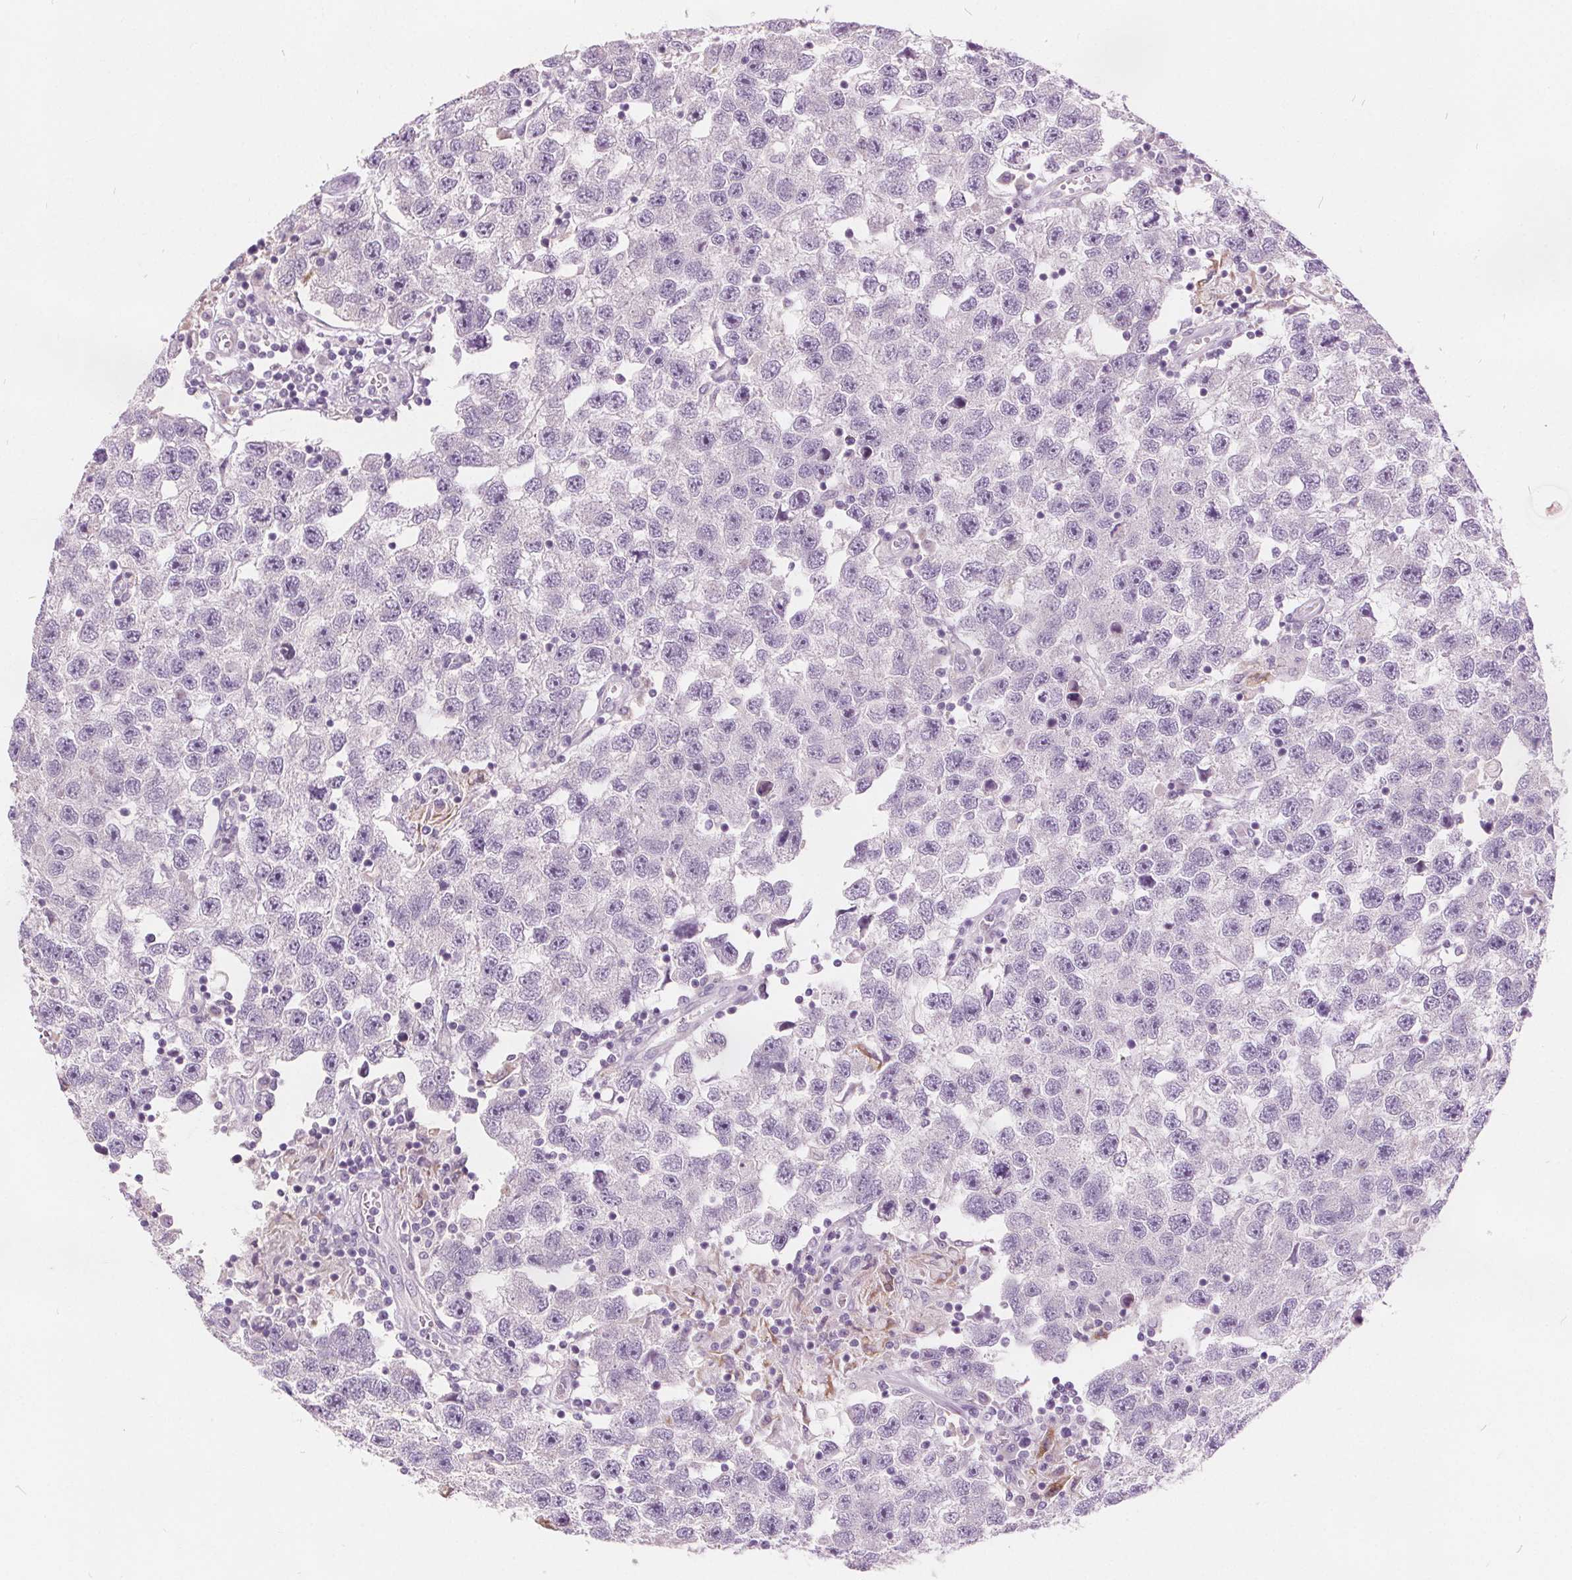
{"staining": {"intensity": "negative", "quantity": "none", "location": "none"}, "tissue": "testis cancer", "cell_type": "Tumor cells", "image_type": "cancer", "snomed": [{"axis": "morphology", "description": "Seminoma, NOS"}, {"axis": "topography", "description": "Testis"}], "caption": "An IHC image of testis cancer (seminoma) is shown. There is no staining in tumor cells of testis cancer (seminoma).", "gene": "ACOX2", "patient": {"sex": "male", "age": 26}}